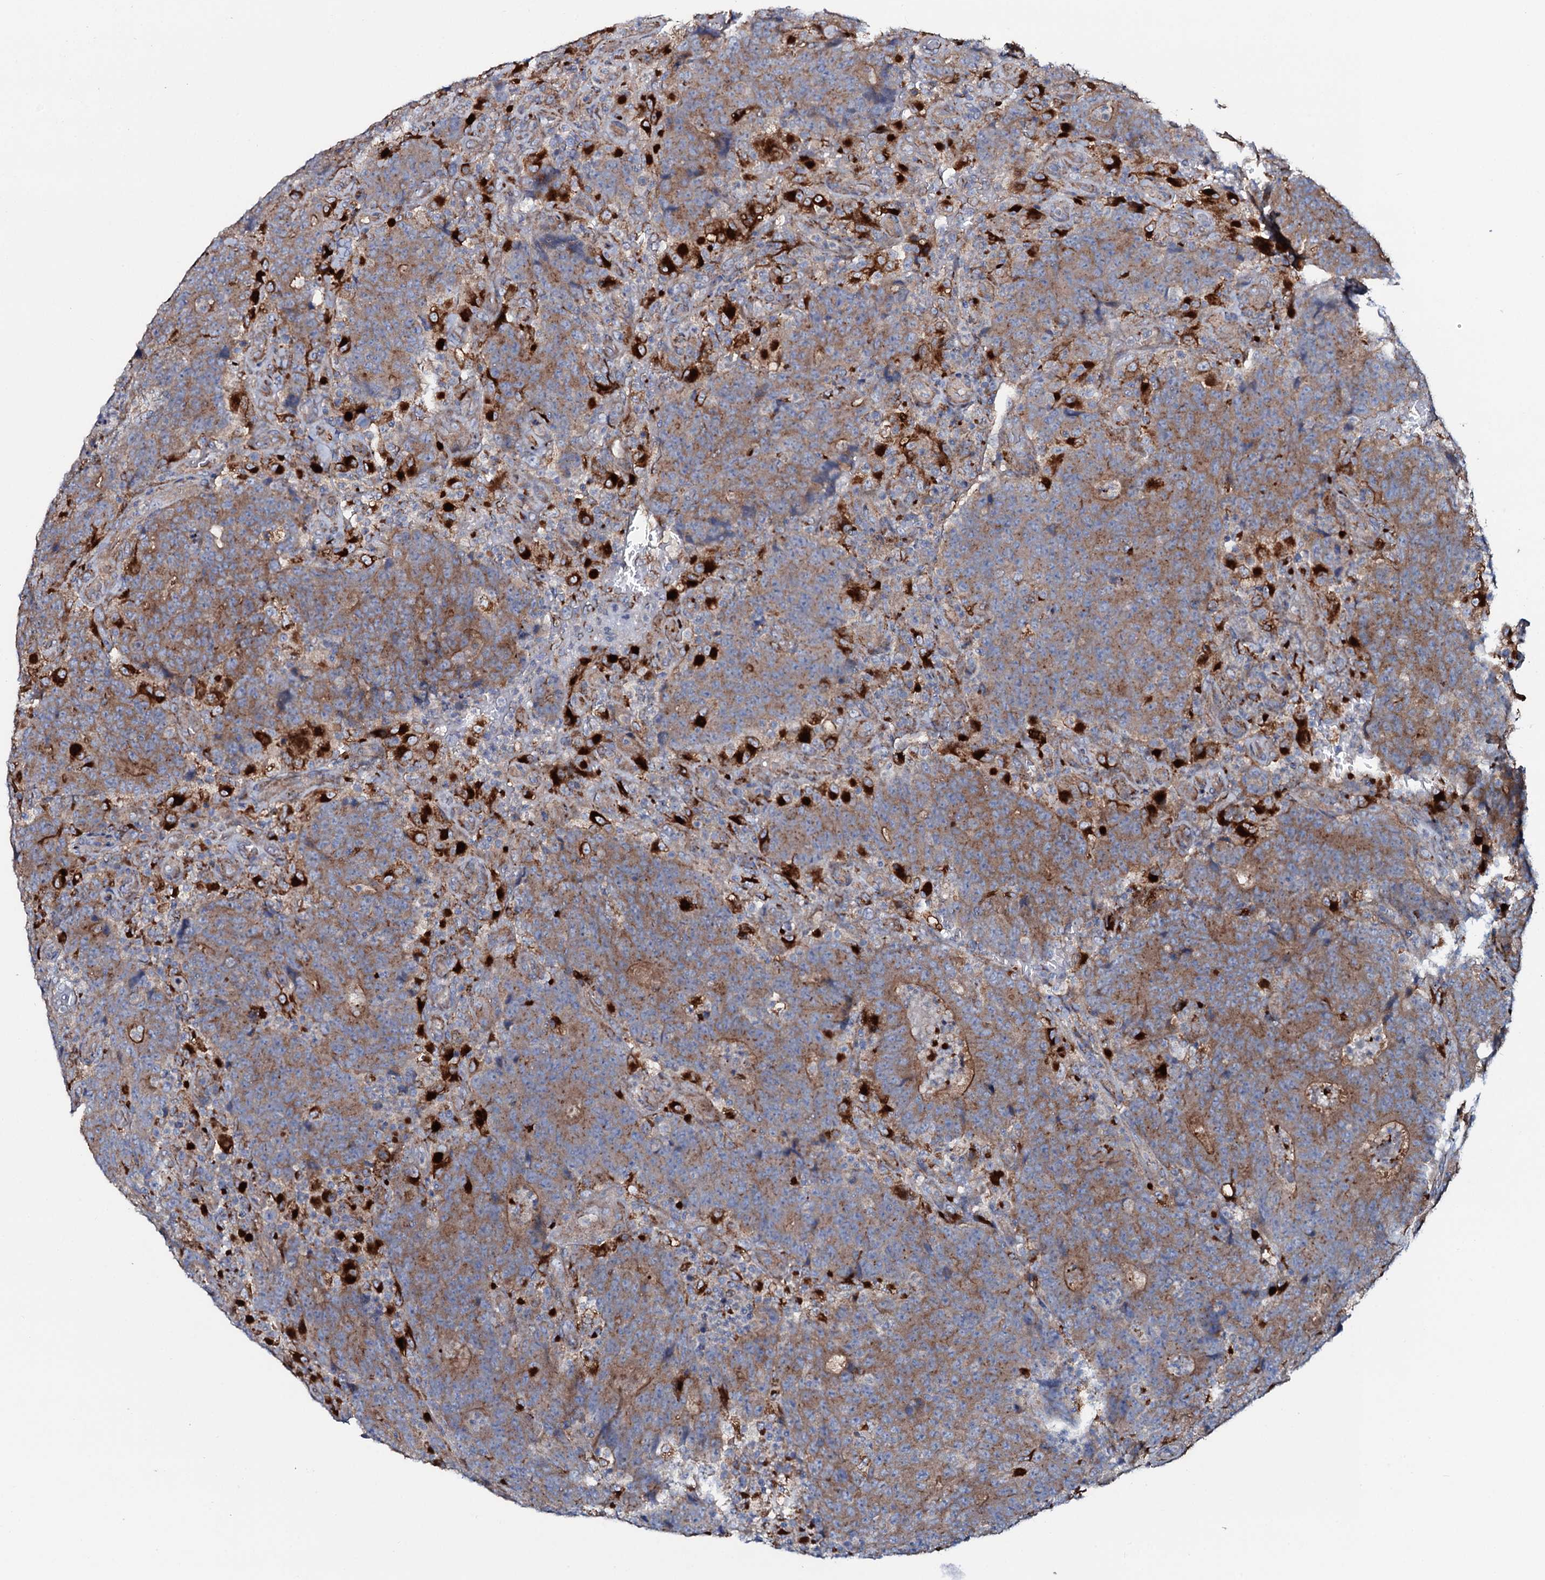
{"staining": {"intensity": "moderate", "quantity": ">75%", "location": "cytoplasmic/membranous"}, "tissue": "colorectal cancer", "cell_type": "Tumor cells", "image_type": "cancer", "snomed": [{"axis": "morphology", "description": "Adenocarcinoma, NOS"}, {"axis": "topography", "description": "Colon"}], "caption": "Tumor cells exhibit moderate cytoplasmic/membranous expression in about >75% of cells in colorectal cancer (adenocarcinoma).", "gene": "P2RX4", "patient": {"sex": "female", "age": 75}}